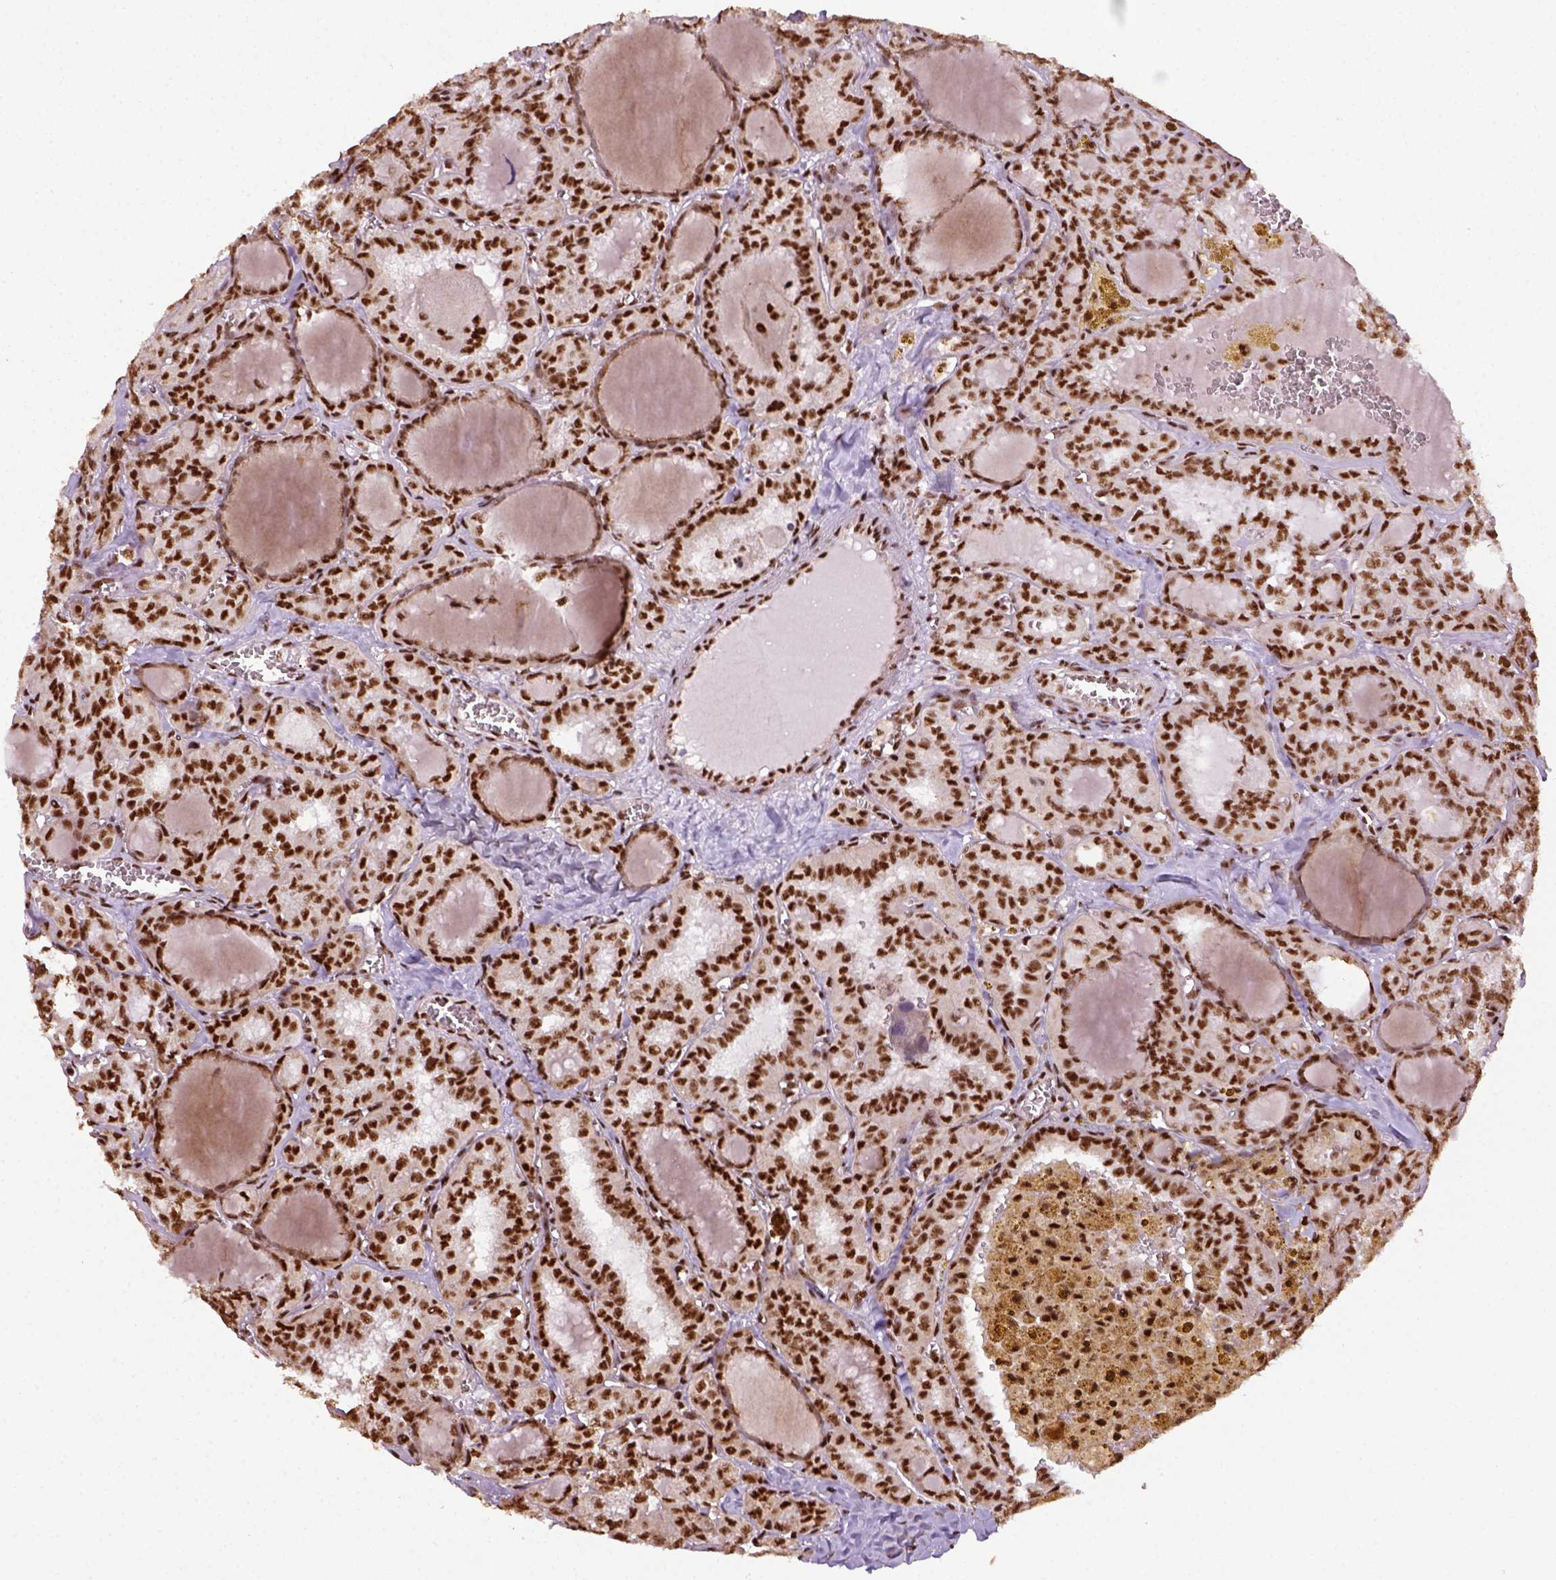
{"staining": {"intensity": "strong", "quantity": ">75%", "location": "nuclear"}, "tissue": "thyroid cancer", "cell_type": "Tumor cells", "image_type": "cancer", "snomed": [{"axis": "morphology", "description": "Papillary adenocarcinoma, NOS"}, {"axis": "topography", "description": "Thyroid gland"}], "caption": "Immunohistochemical staining of human thyroid cancer reveals high levels of strong nuclear protein positivity in approximately >75% of tumor cells. (brown staining indicates protein expression, while blue staining denotes nuclei).", "gene": "CCAR1", "patient": {"sex": "female", "age": 41}}